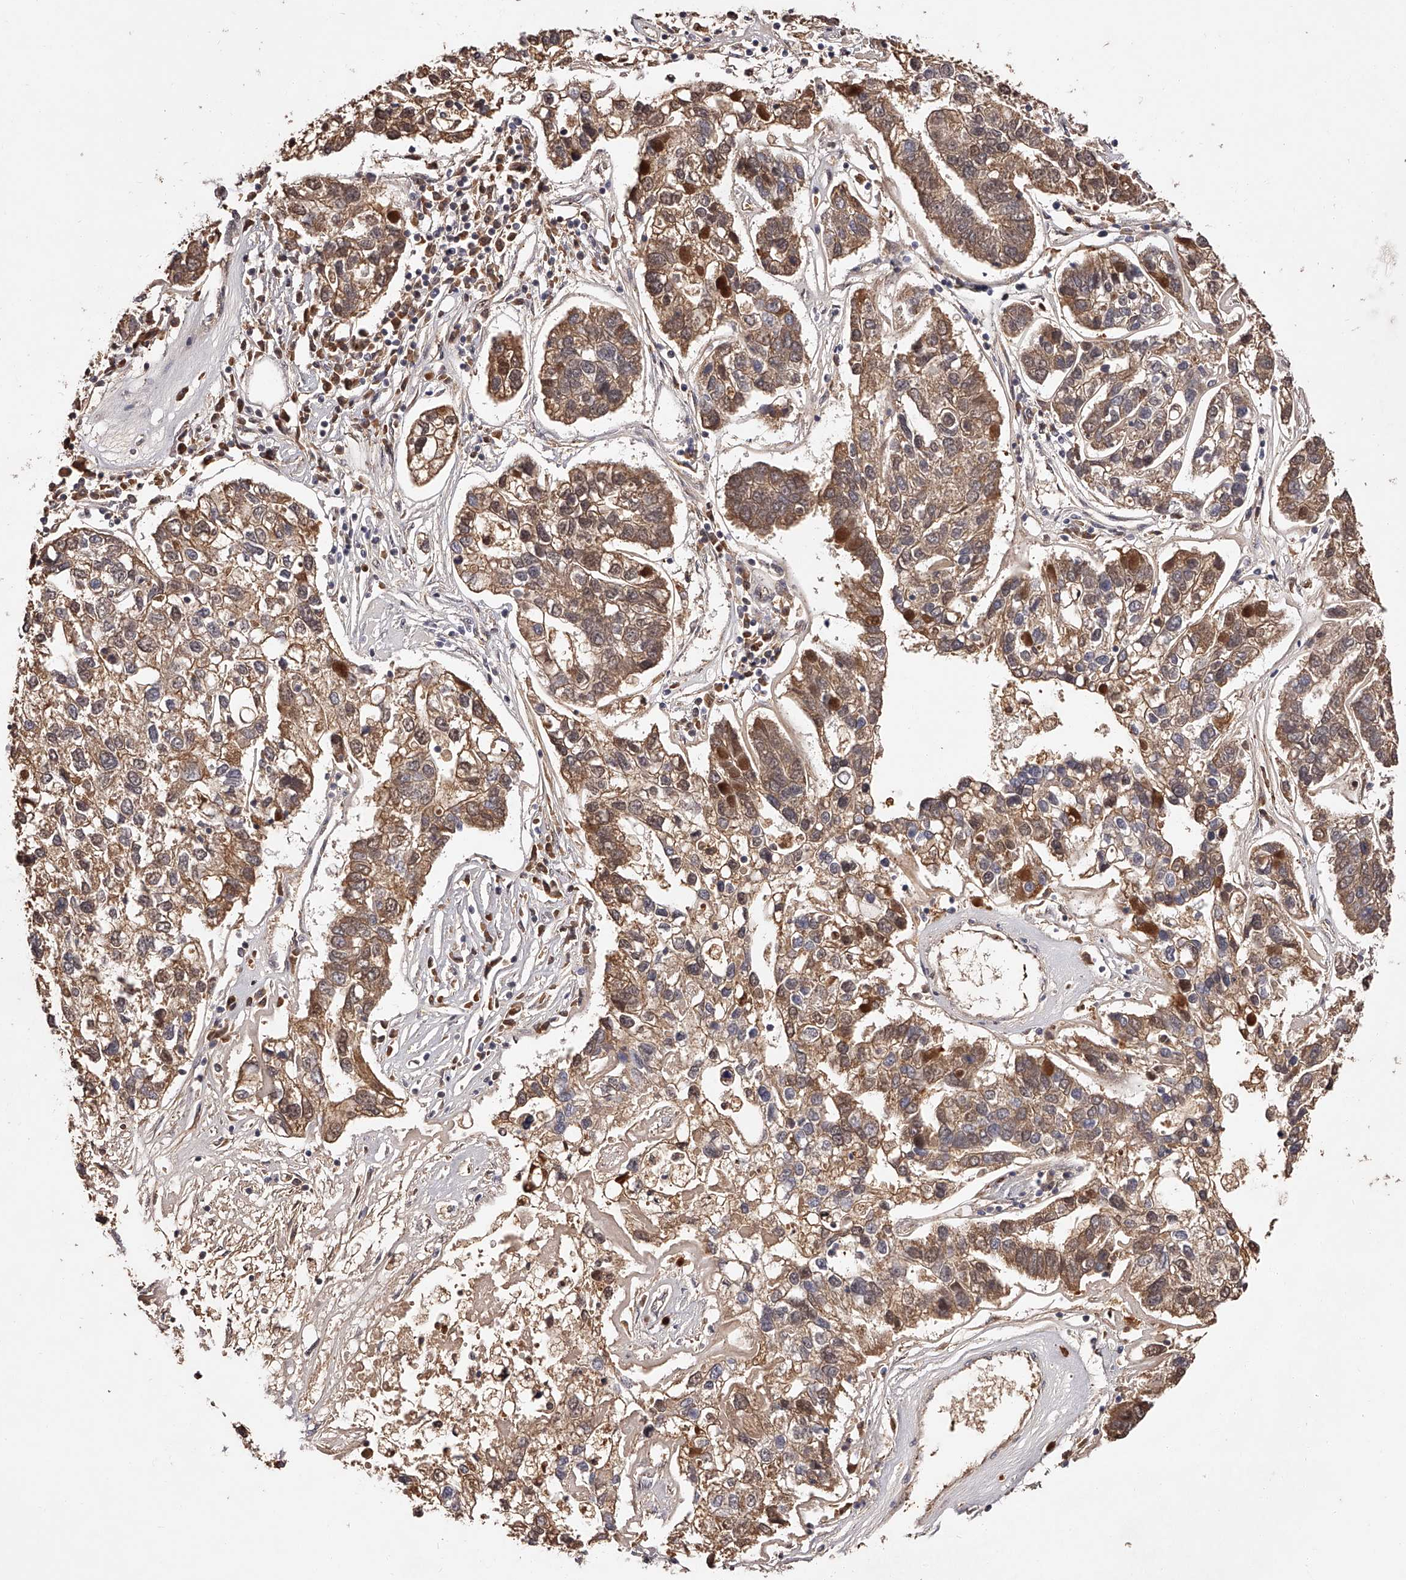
{"staining": {"intensity": "moderate", "quantity": ">75%", "location": "cytoplasmic/membranous"}, "tissue": "pancreatic cancer", "cell_type": "Tumor cells", "image_type": "cancer", "snomed": [{"axis": "morphology", "description": "Adenocarcinoma, NOS"}, {"axis": "topography", "description": "Pancreas"}], "caption": "Protein staining of adenocarcinoma (pancreatic) tissue demonstrates moderate cytoplasmic/membranous positivity in about >75% of tumor cells.", "gene": "CUL7", "patient": {"sex": "female", "age": 61}}